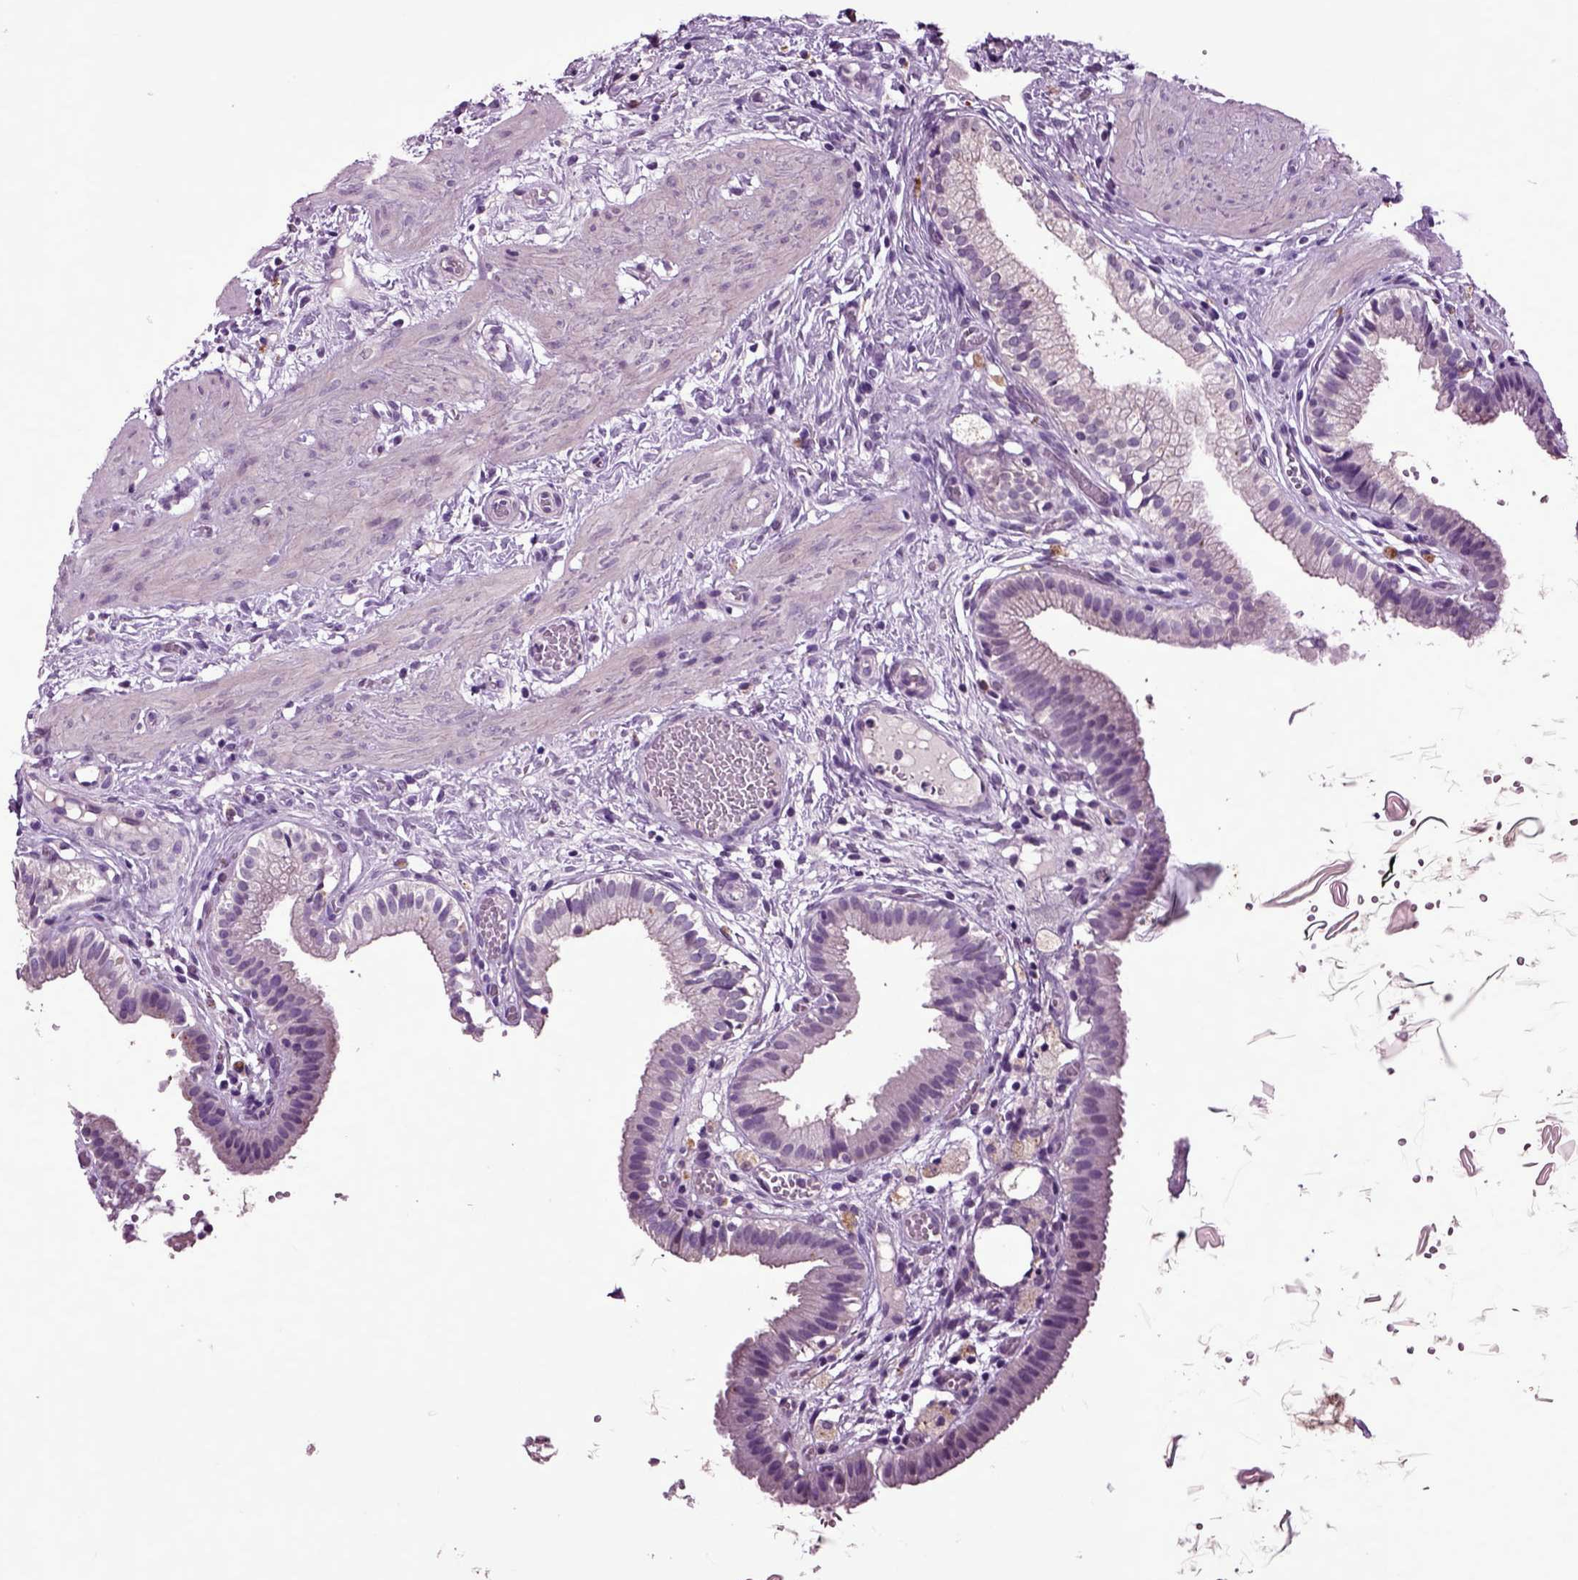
{"staining": {"intensity": "moderate", "quantity": "<25%", "location": "cytoplasmic/membranous"}, "tissue": "gallbladder", "cell_type": "Glandular cells", "image_type": "normal", "snomed": [{"axis": "morphology", "description": "Normal tissue, NOS"}, {"axis": "topography", "description": "Gallbladder"}], "caption": "Immunohistochemical staining of normal human gallbladder demonstrates low levels of moderate cytoplasmic/membranous staining in approximately <25% of glandular cells. Immunohistochemistry (ihc) stains the protein in brown and the nuclei are stained blue.", "gene": "CRHR1", "patient": {"sex": "female", "age": 24}}